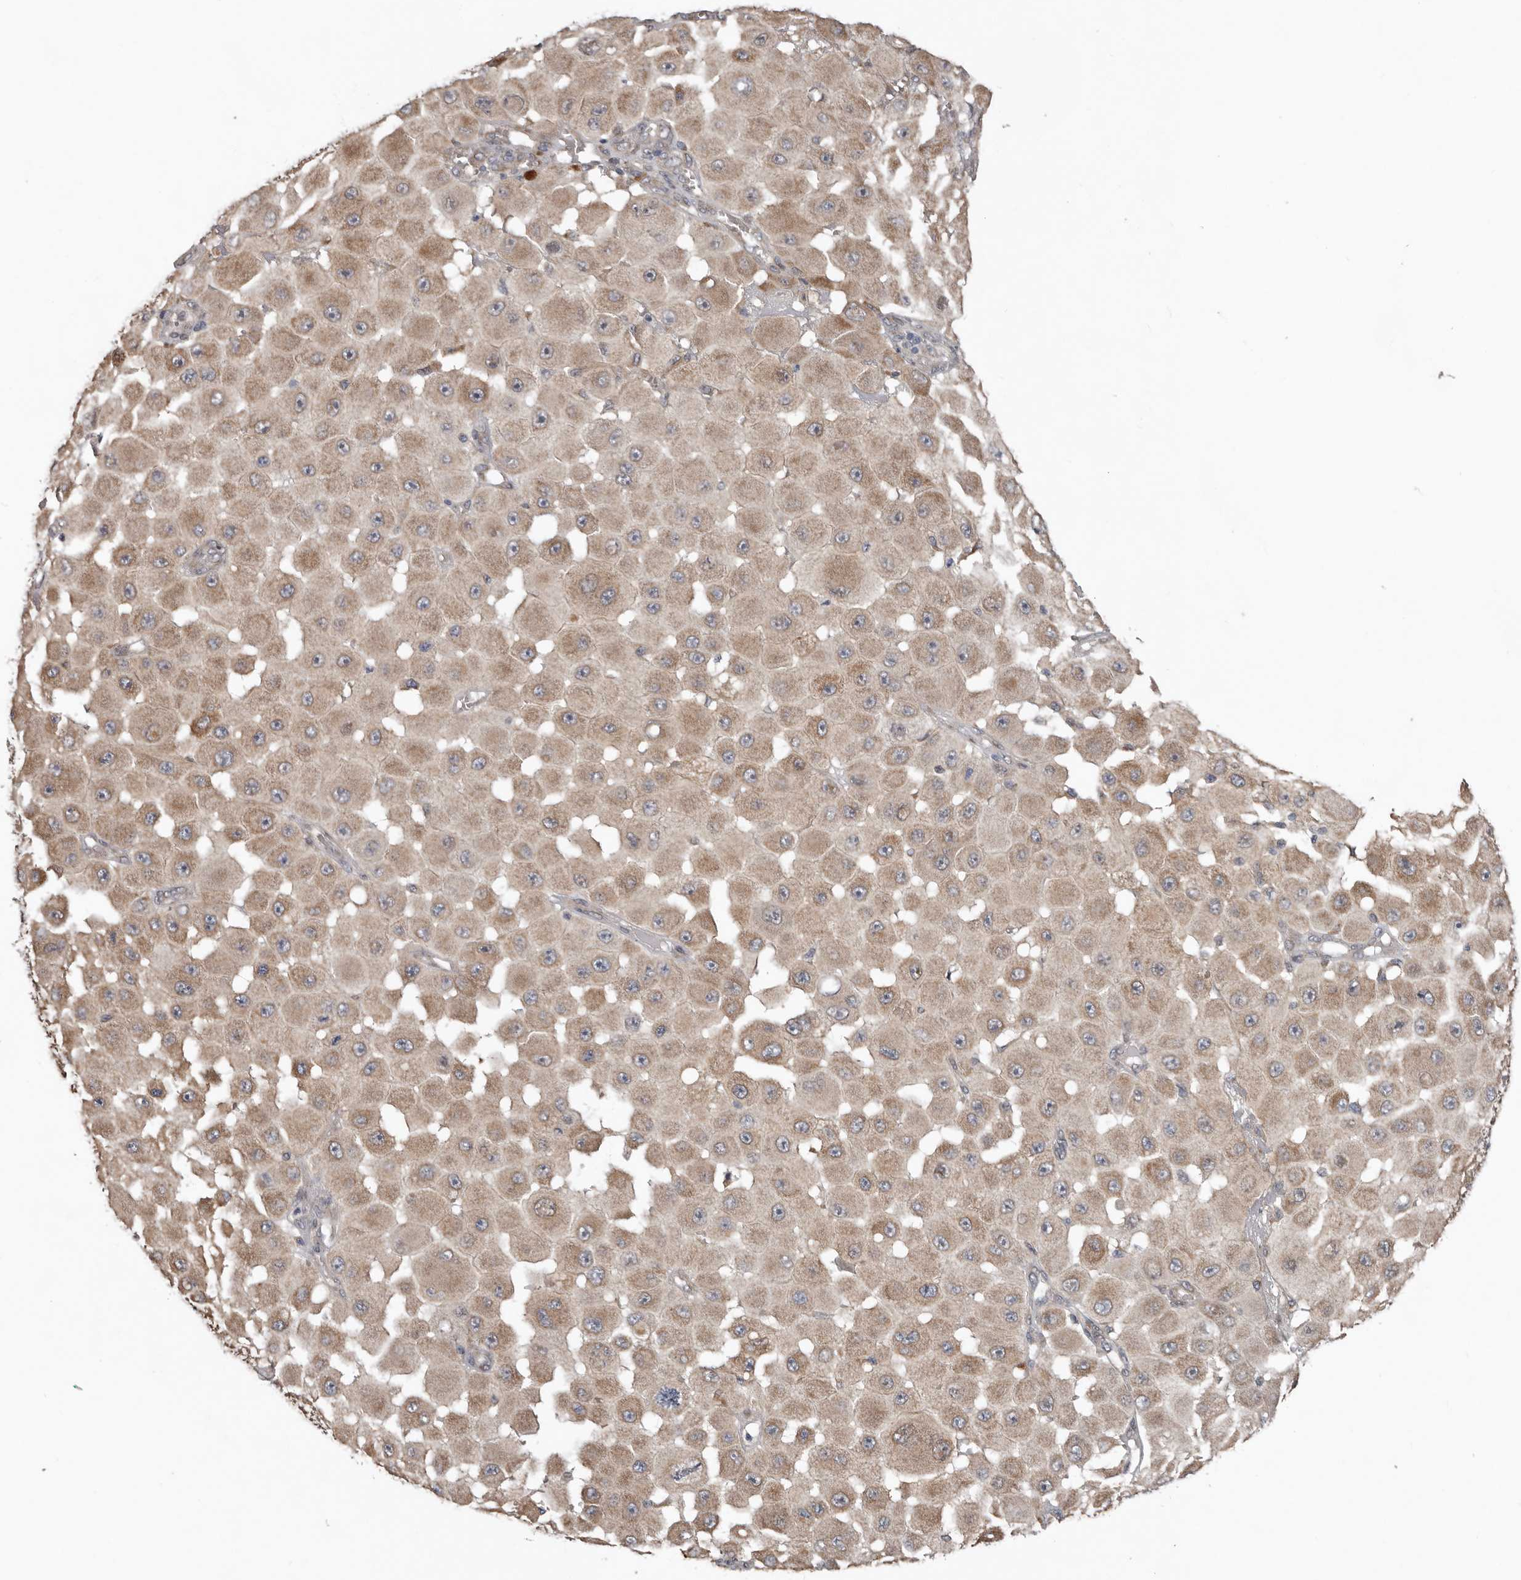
{"staining": {"intensity": "weak", "quantity": ">75%", "location": "cytoplasmic/membranous"}, "tissue": "melanoma", "cell_type": "Tumor cells", "image_type": "cancer", "snomed": [{"axis": "morphology", "description": "Malignant melanoma, NOS"}, {"axis": "topography", "description": "Skin"}], "caption": "Melanoma tissue exhibits weak cytoplasmic/membranous positivity in about >75% of tumor cells, visualized by immunohistochemistry.", "gene": "CHML", "patient": {"sex": "female", "age": 81}}